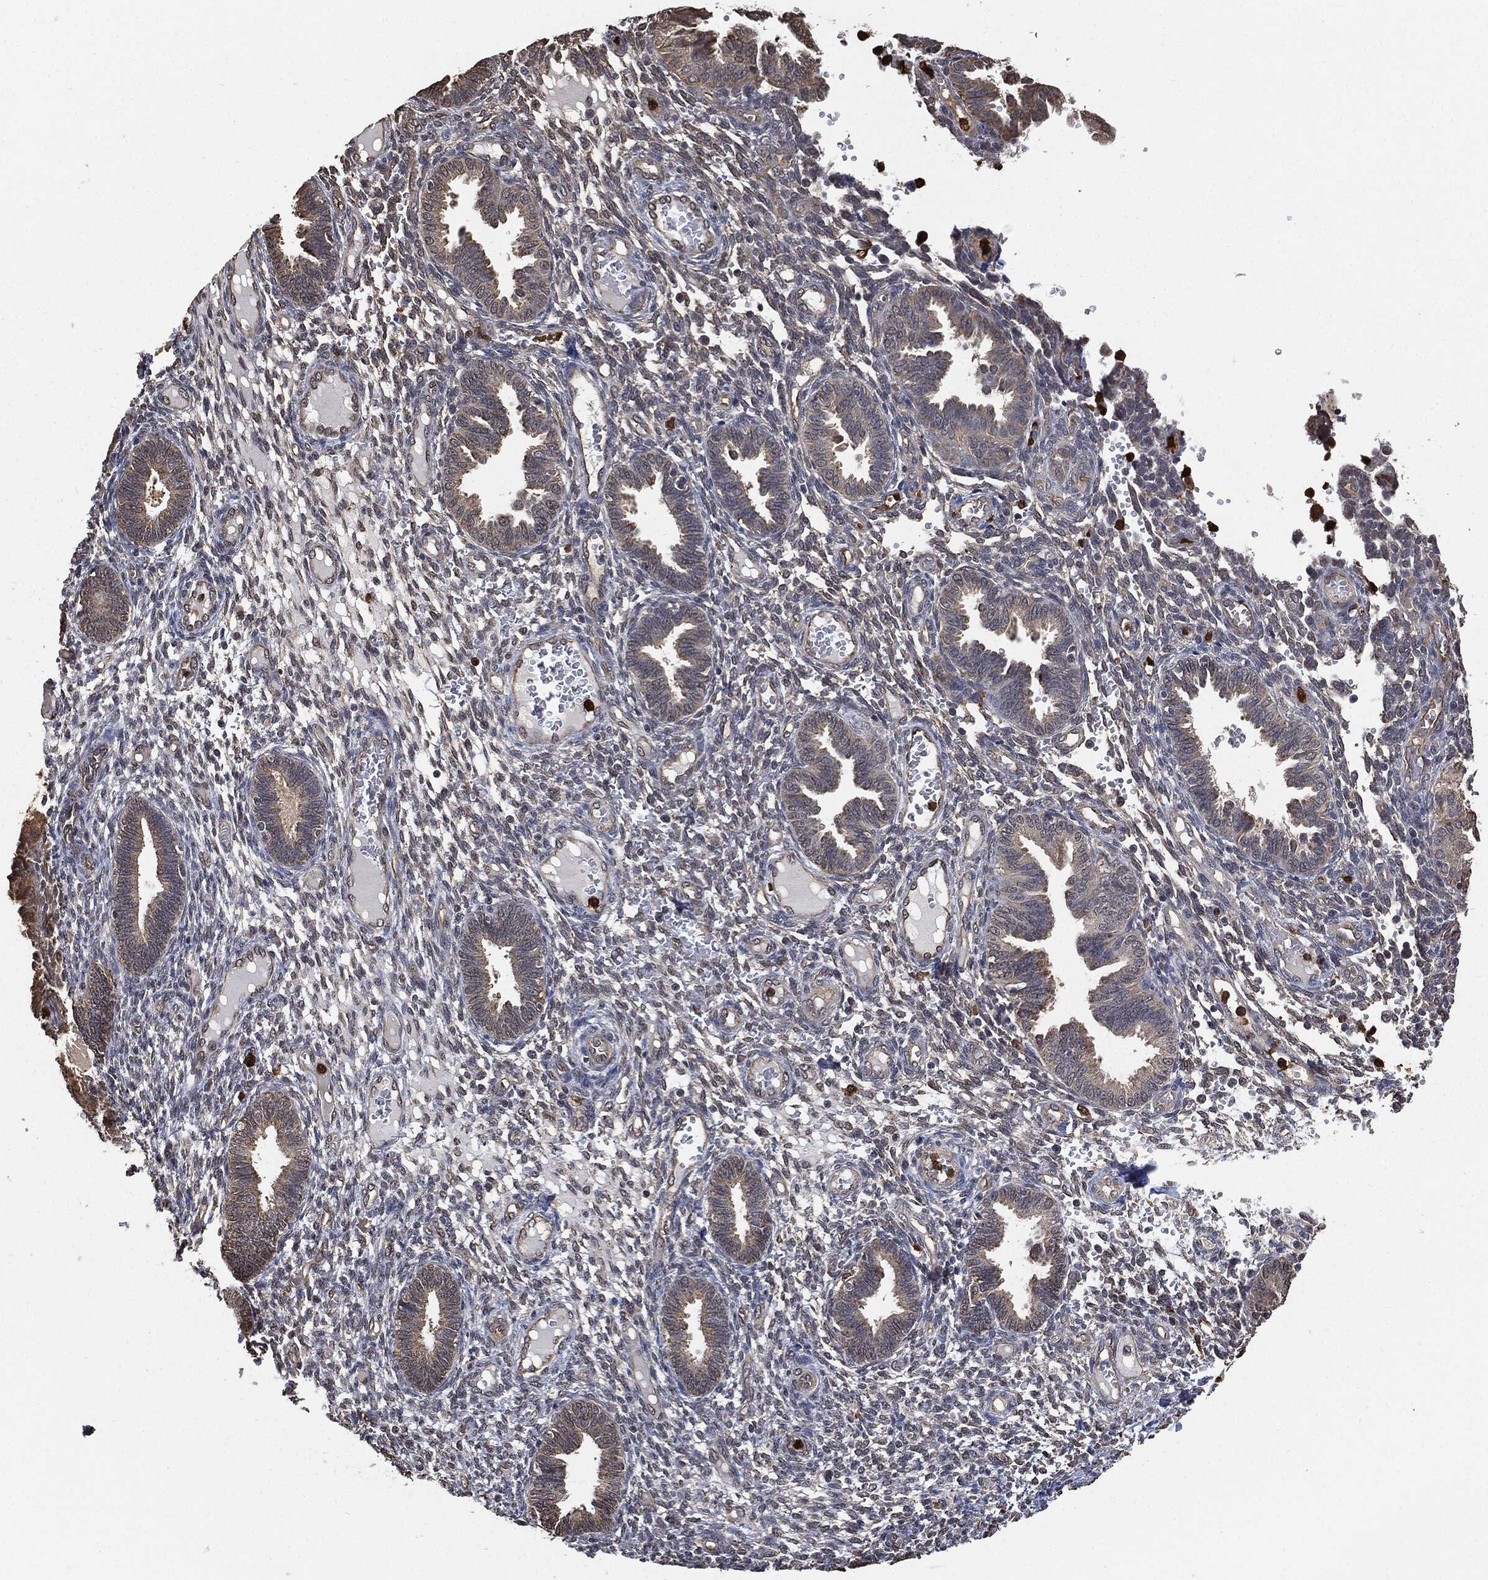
{"staining": {"intensity": "negative", "quantity": "none", "location": "none"}, "tissue": "endometrium", "cell_type": "Cells in endometrial stroma", "image_type": "normal", "snomed": [{"axis": "morphology", "description": "Normal tissue, NOS"}, {"axis": "topography", "description": "Endometrium"}], "caption": "IHC photomicrograph of normal human endometrium stained for a protein (brown), which shows no positivity in cells in endometrial stroma. (DAB (3,3'-diaminobenzidine) IHC with hematoxylin counter stain).", "gene": "S100A9", "patient": {"sex": "female", "age": 42}}